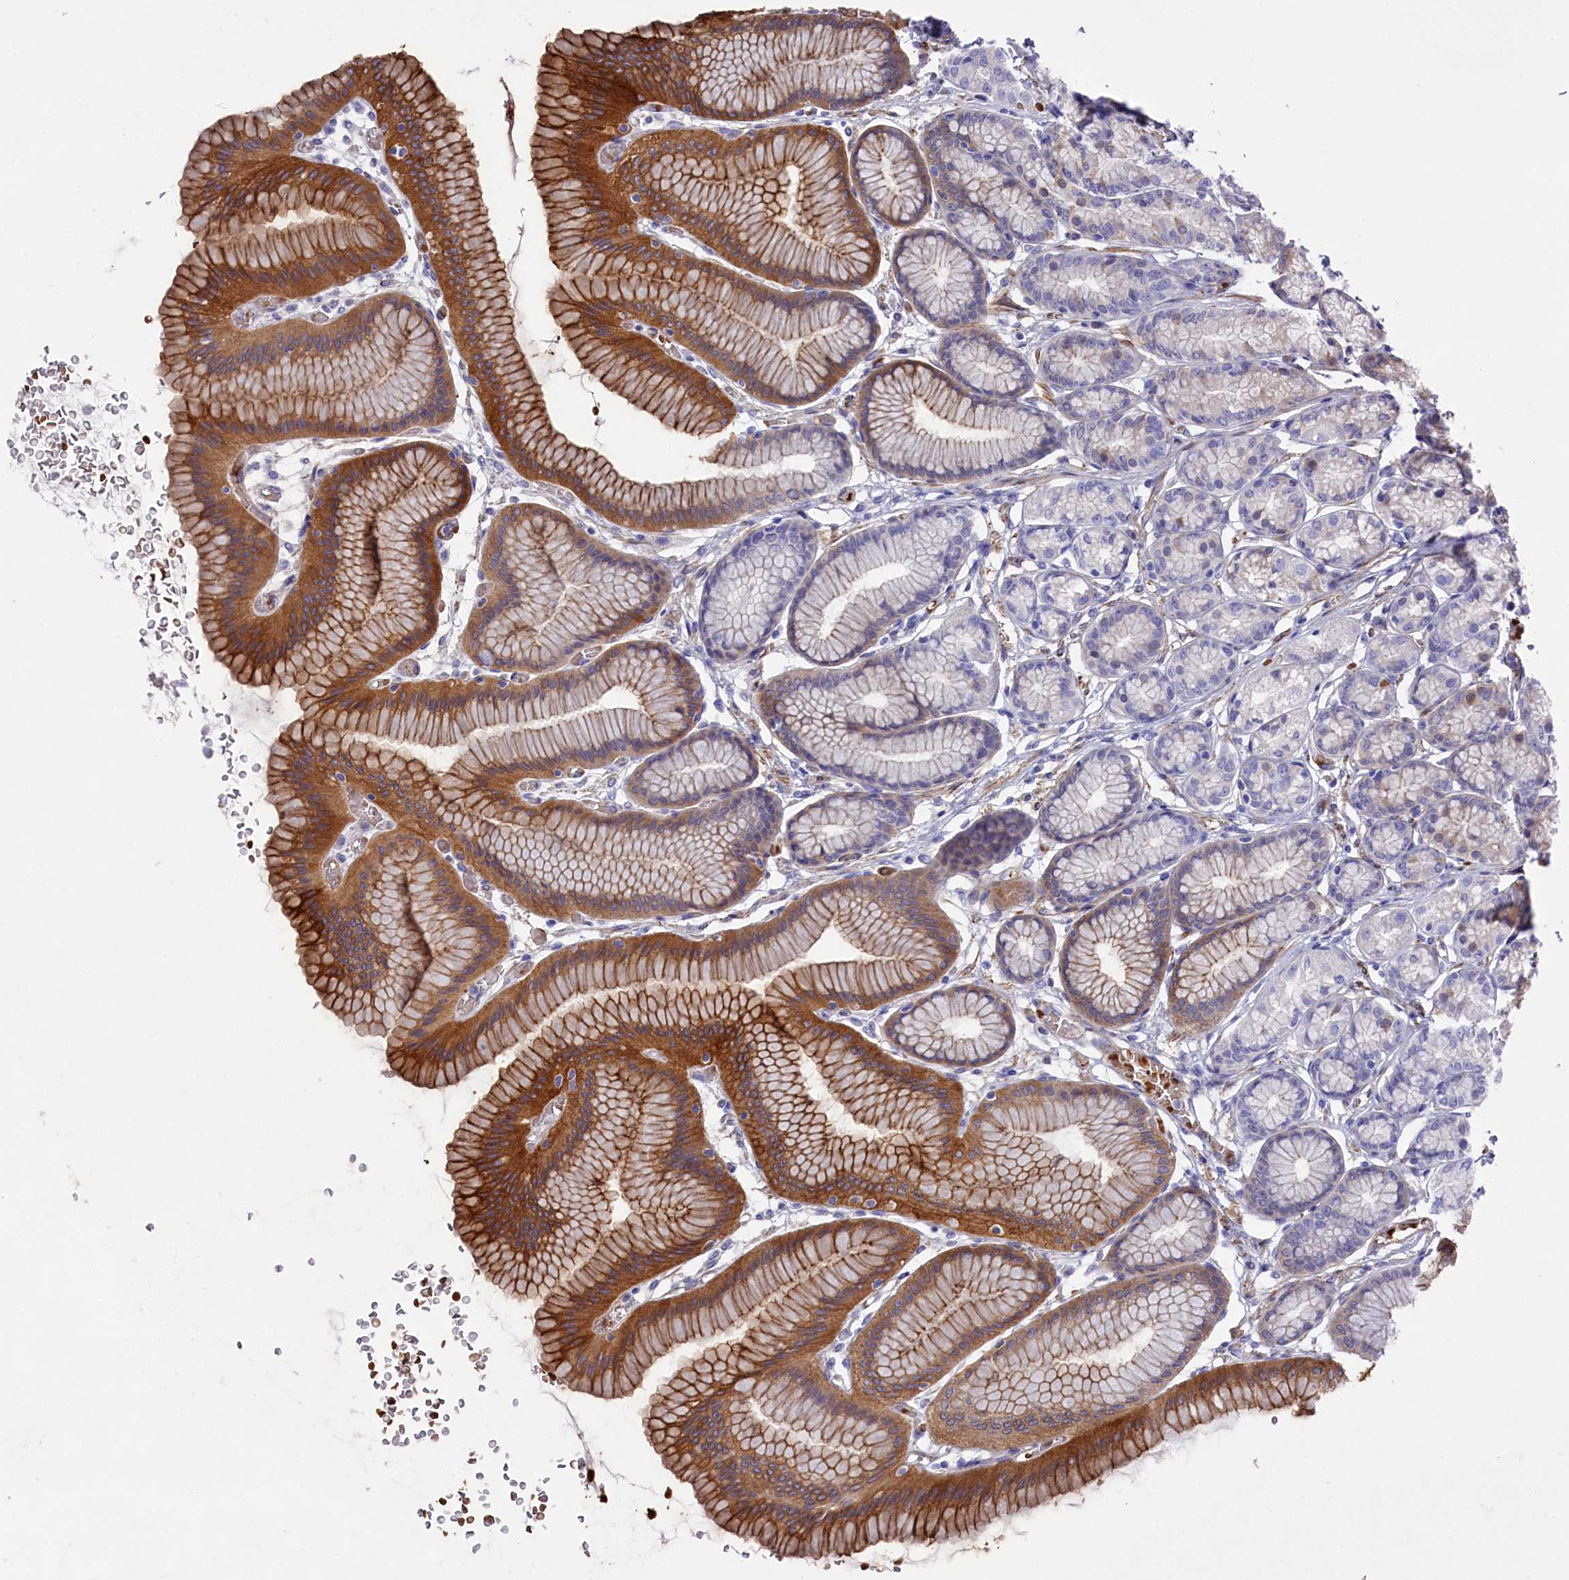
{"staining": {"intensity": "strong", "quantity": "<25%", "location": "cytoplasmic/membranous"}, "tissue": "stomach", "cell_type": "Glandular cells", "image_type": "normal", "snomed": [{"axis": "morphology", "description": "Normal tissue, NOS"}, {"axis": "morphology", "description": "Adenocarcinoma, NOS"}, {"axis": "morphology", "description": "Adenocarcinoma, High grade"}, {"axis": "topography", "description": "Stomach, upper"}, {"axis": "topography", "description": "Stomach"}], "caption": "Immunohistochemical staining of benign human stomach demonstrates strong cytoplasmic/membranous protein positivity in approximately <25% of glandular cells.", "gene": "LHFPL4", "patient": {"sex": "female", "age": 65}}